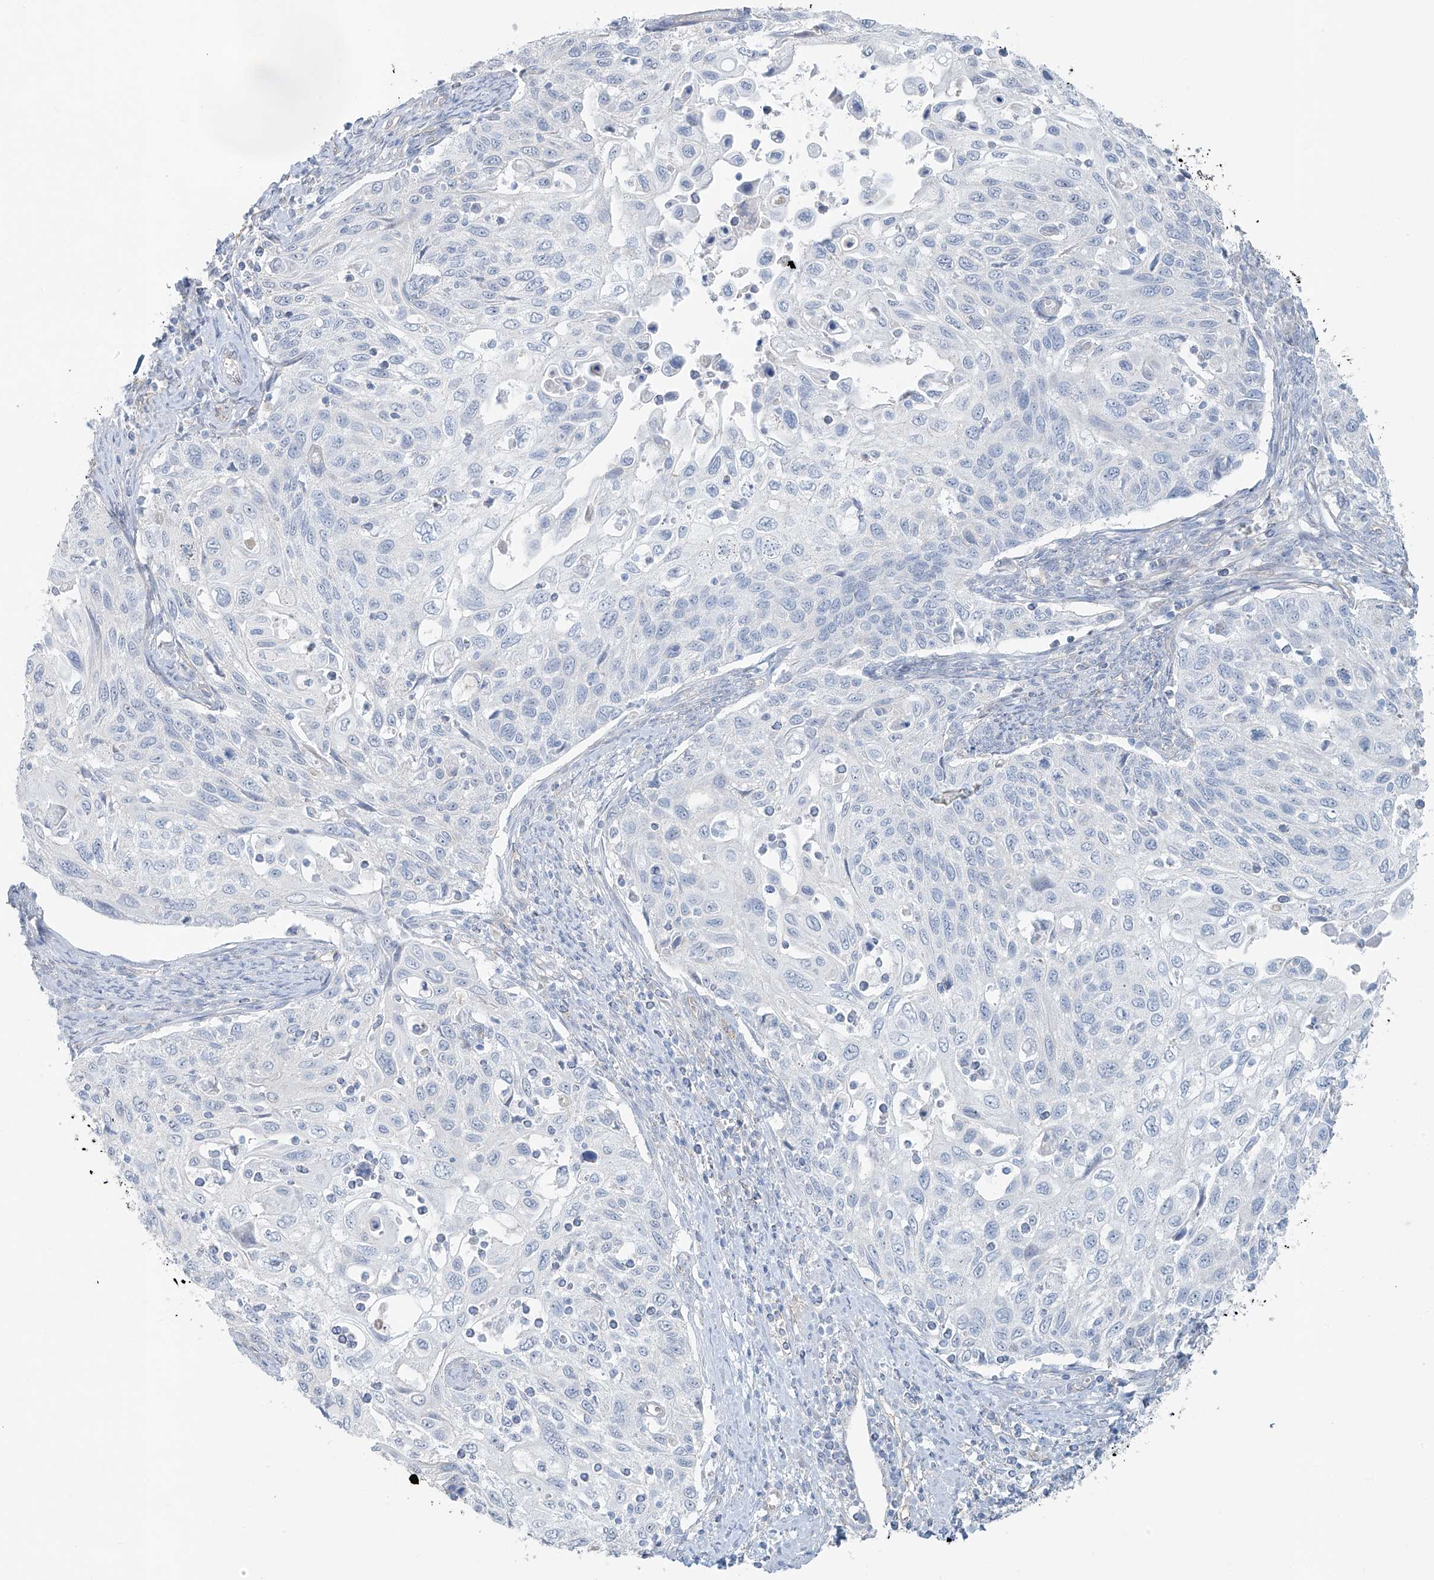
{"staining": {"intensity": "negative", "quantity": "none", "location": "none"}, "tissue": "cervical cancer", "cell_type": "Tumor cells", "image_type": "cancer", "snomed": [{"axis": "morphology", "description": "Squamous cell carcinoma, NOS"}, {"axis": "topography", "description": "Cervix"}], "caption": "Immunohistochemistry histopathology image of neoplastic tissue: human cervical cancer stained with DAB (3,3'-diaminobenzidine) reveals no significant protein positivity in tumor cells.", "gene": "TUBE1", "patient": {"sex": "female", "age": 70}}